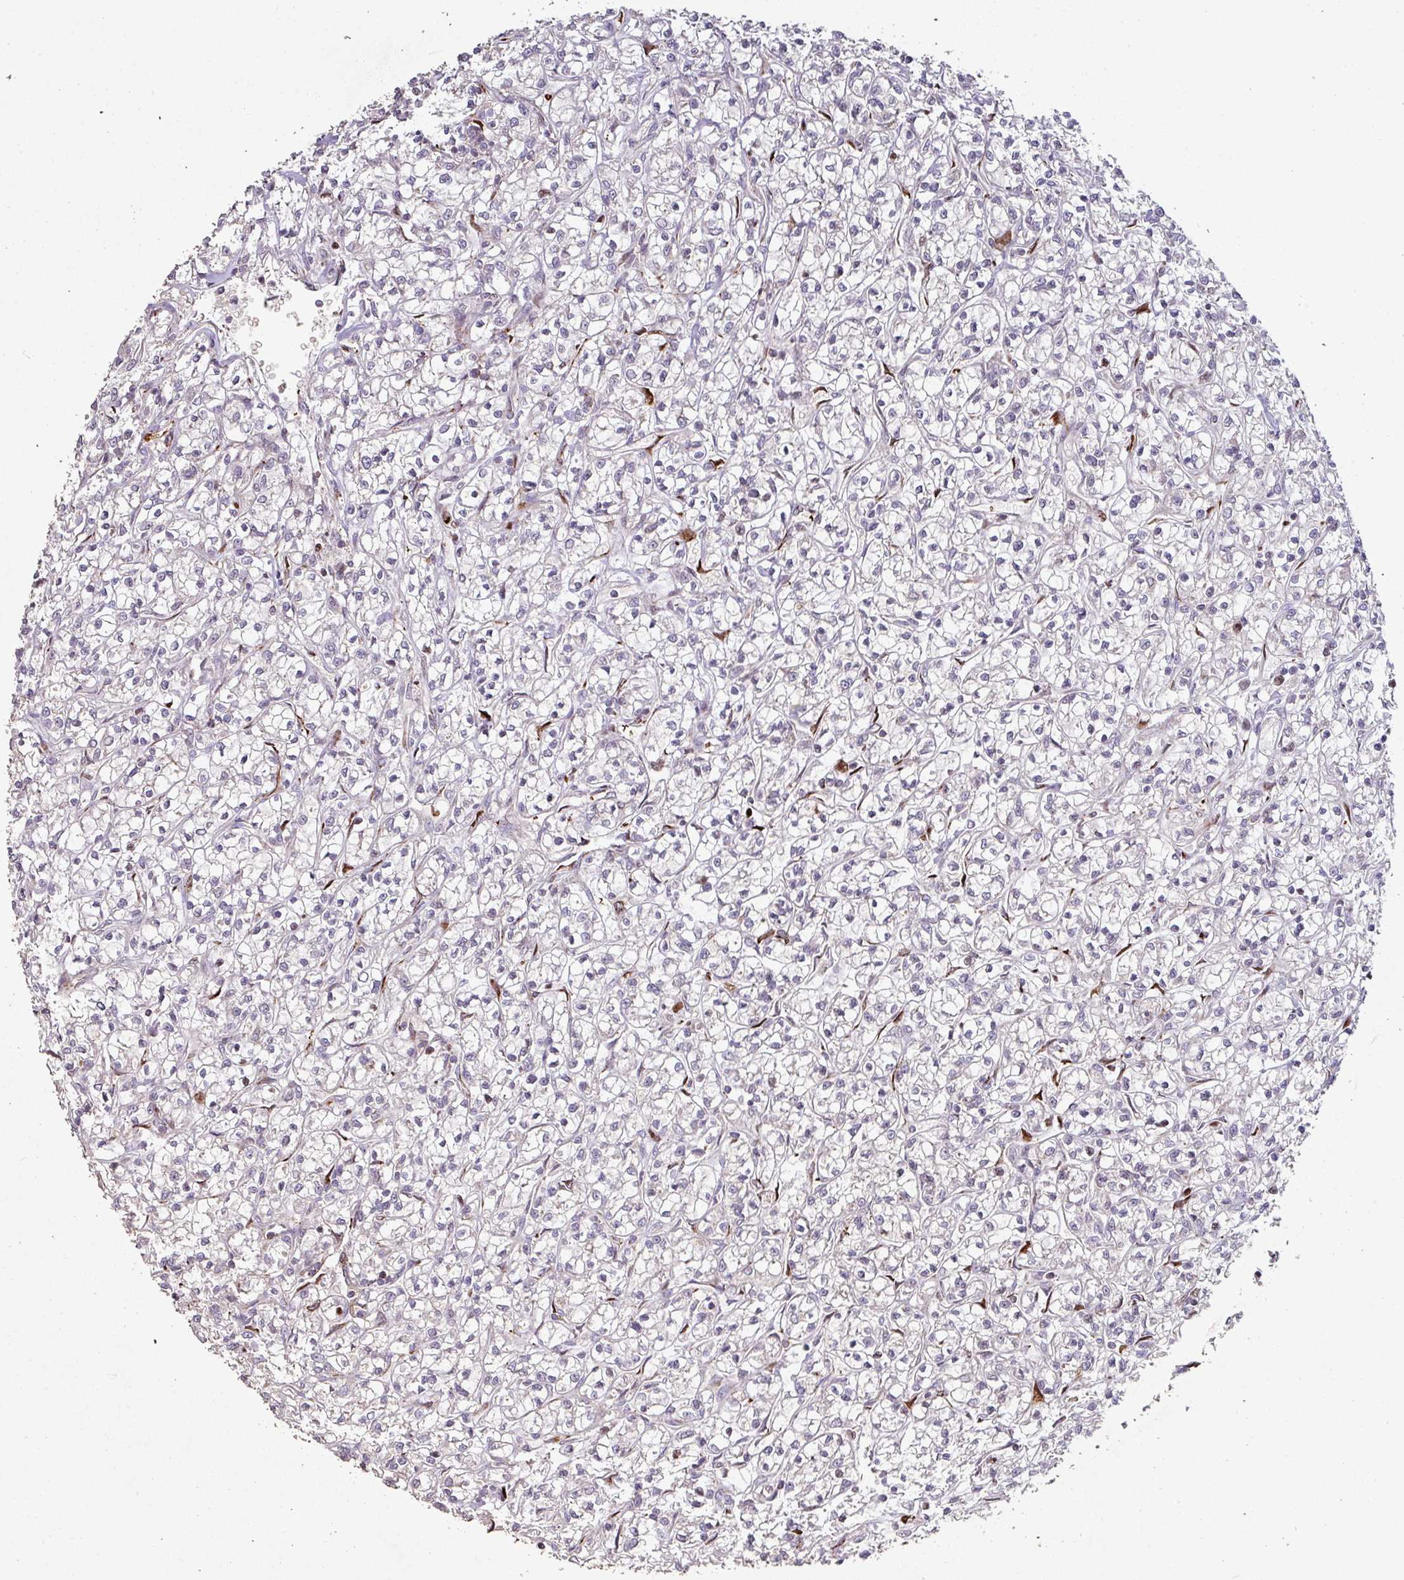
{"staining": {"intensity": "negative", "quantity": "none", "location": "none"}, "tissue": "renal cancer", "cell_type": "Tumor cells", "image_type": "cancer", "snomed": [{"axis": "morphology", "description": "Adenocarcinoma, NOS"}, {"axis": "topography", "description": "Kidney"}], "caption": "Protein analysis of renal cancer demonstrates no significant positivity in tumor cells.", "gene": "RPL23A", "patient": {"sex": "female", "age": 59}}